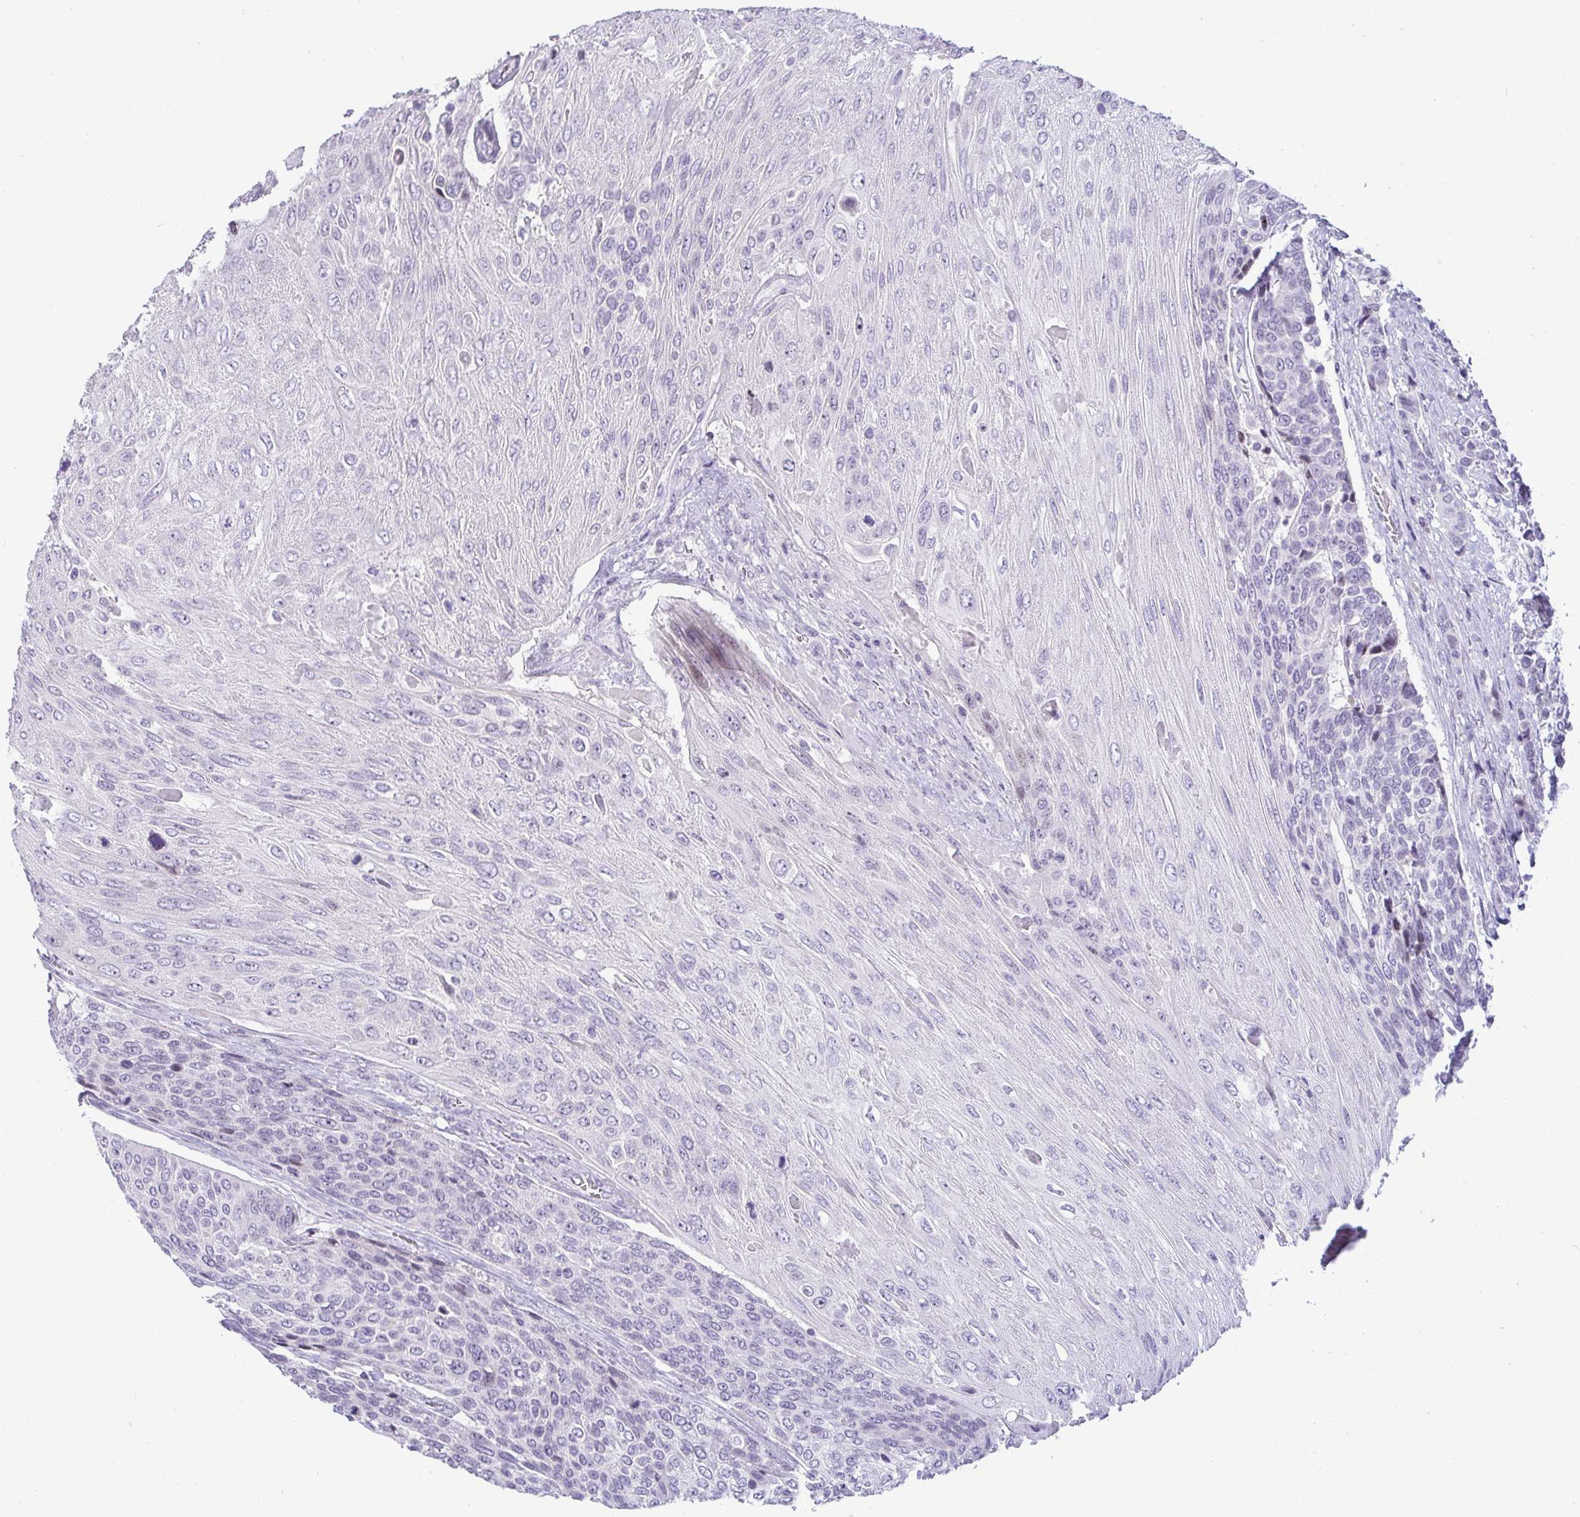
{"staining": {"intensity": "negative", "quantity": "none", "location": "none"}, "tissue": "urothelial cancer", "cell_type": "Tumor cells", "image_type": "cancer", "snomed": [{"axis": "morphology", "description": "Urothelial carcinoma, High grade"}, {"axis": "topography", "description": "Urinary bladder"}], "caption": "IHC micrograph of human high-grade urothelial carcinoma stained for a protein (brown), which exhibits no staining in tumor cells.", "gene": "CR2", "patient": {"sex": "female", "age": 70}}